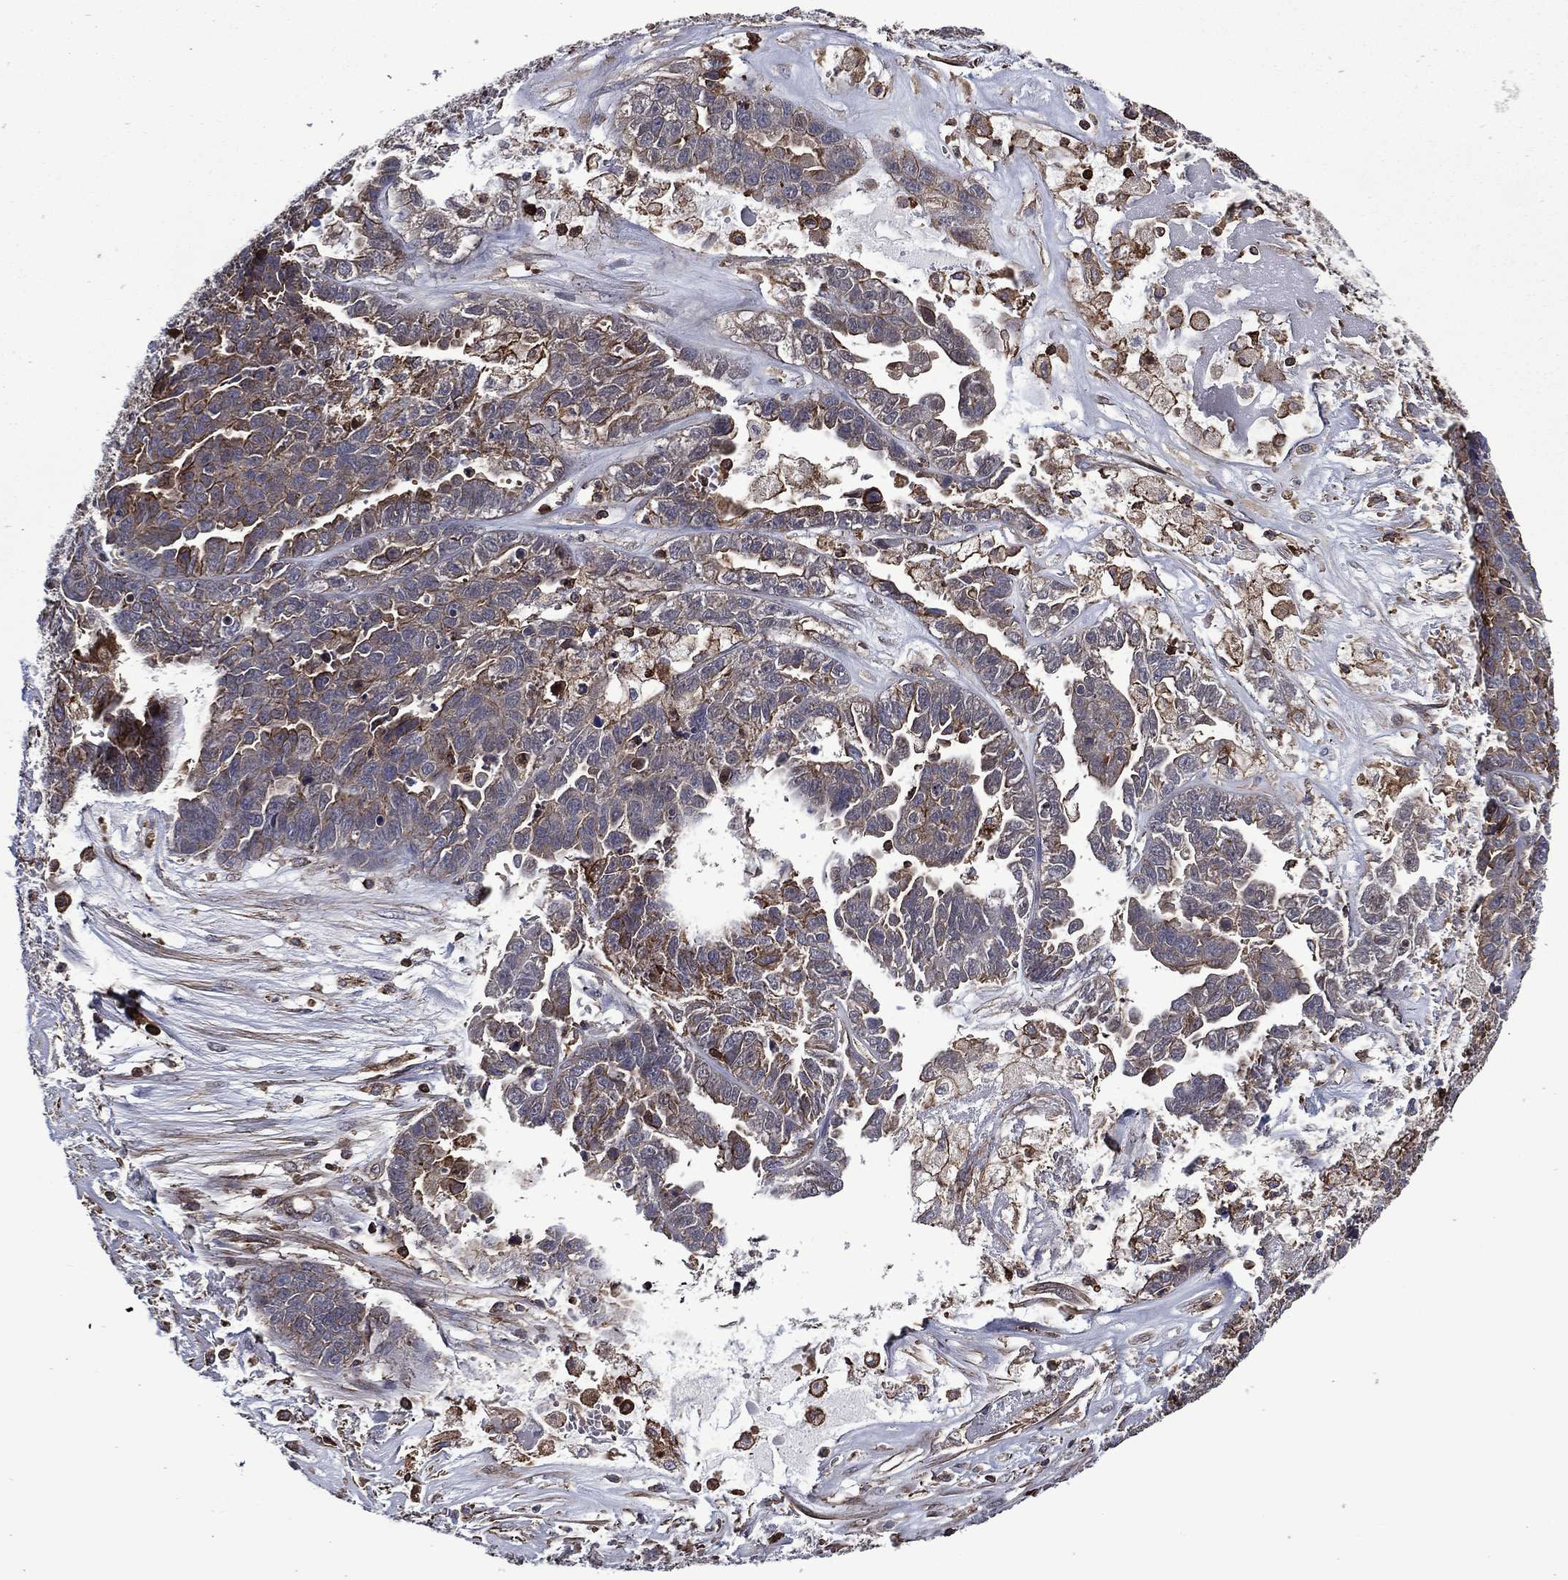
{"staining": {"intensity": "moderate", "quantity": "<25%", "location": "cytoplasmic/membranous"}, "tissue": "ovarian cancer", "cell_type": "Tumor cells", "image_type": "cancer", "snomed": [{"axis": "morphology", "description": "Cystadenocarcinoma, serous, NOS"}, {"axis": "topography", "description": "Ovary"}], "caption": "This is an image of immunohistochemistry (IHC) staining of ovarian serous cystadenocarcinoma, which shows moderate staining in the cytoplasmic/membranous of tumor cells.", "gene": "PLPP3", "patient": {"sex": "female", "age": 87}}